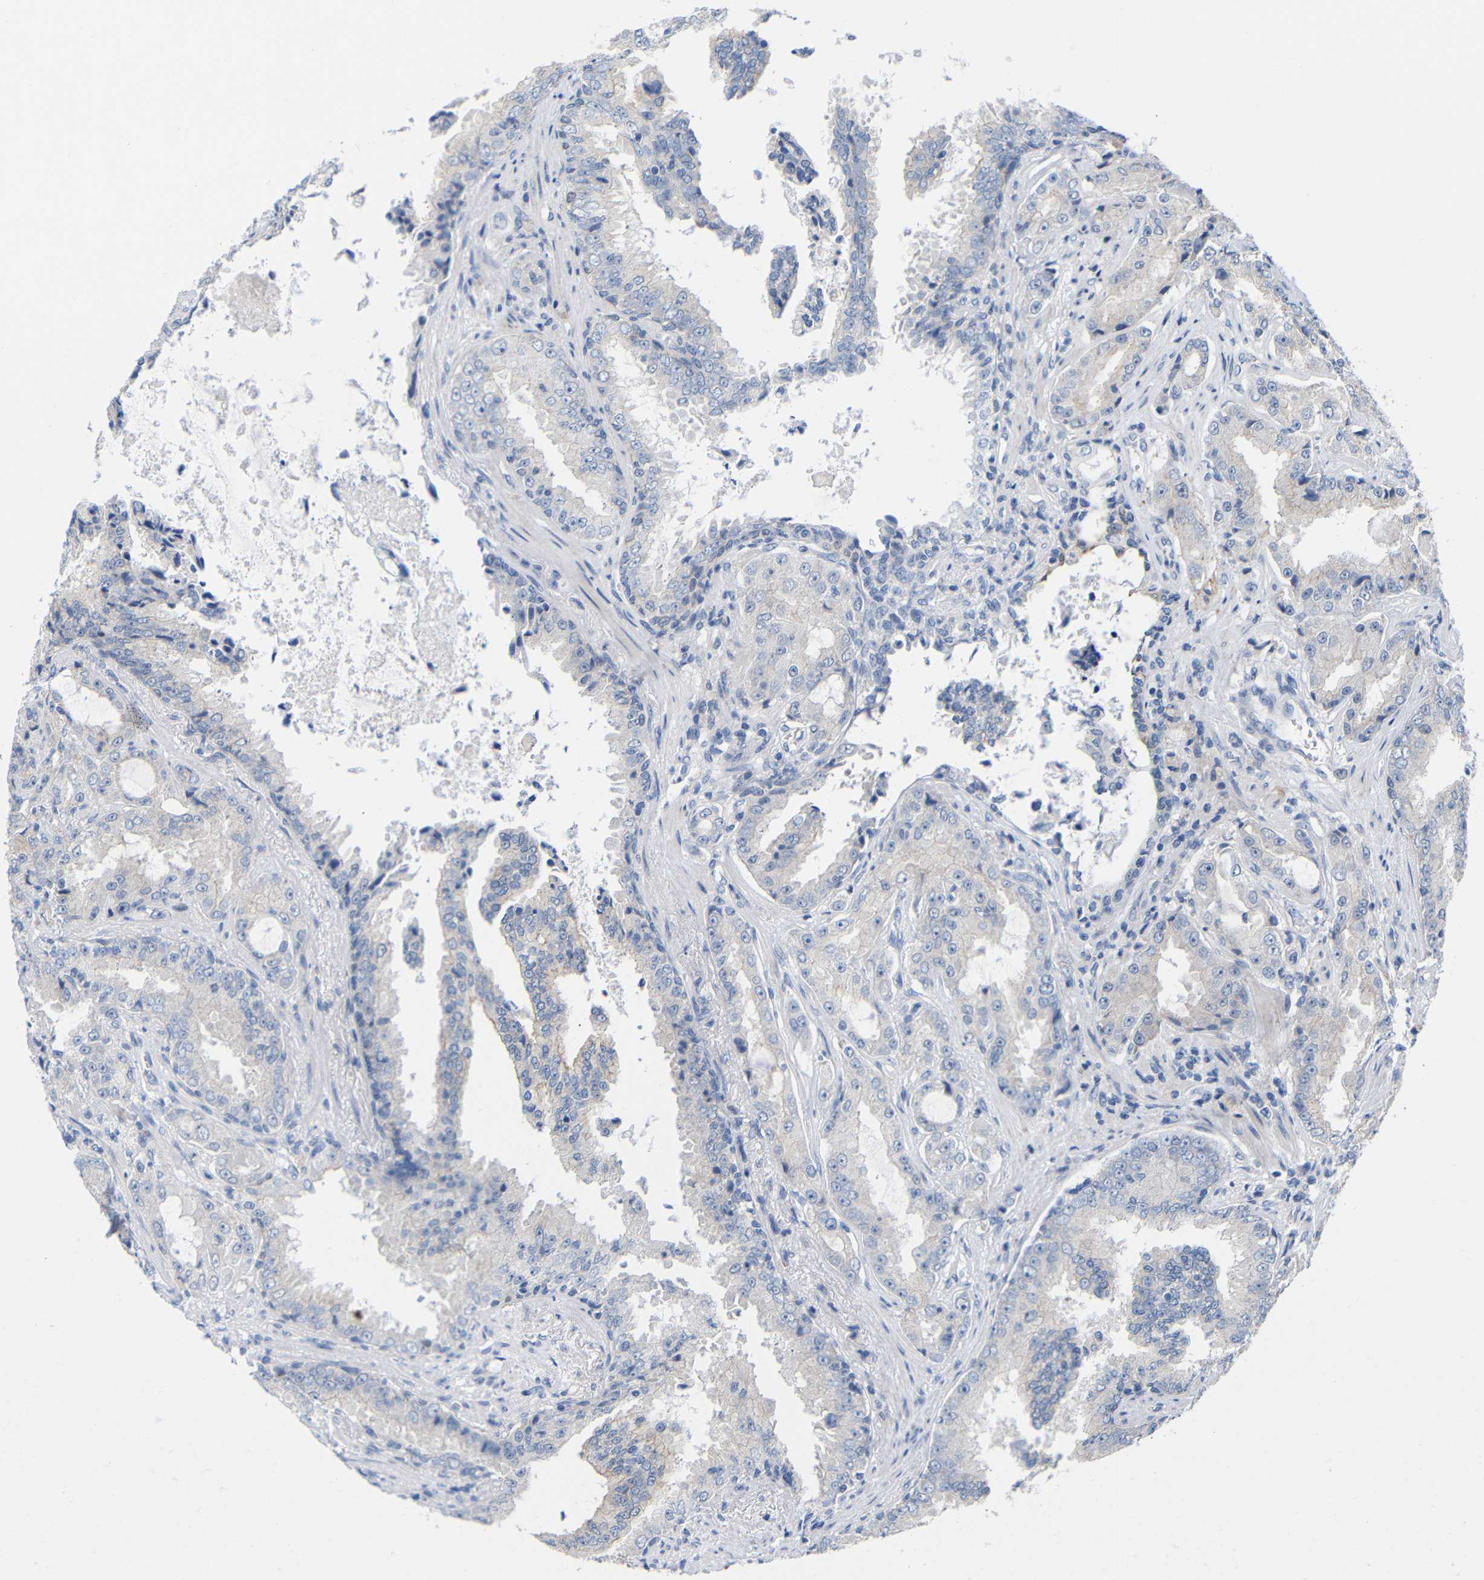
{"staining": {"intensity": "weak", "quantity": "<25%", "location": "cytoplasmic/membranous"}, "tissue": "prostate cancer", "cell_type": "Tumor cells", "image_type": "cancer", "snomed": [{"axis": "morphology", "description": "Adenocarcinoma, High grade"}, {"axis": "topography", "description": "Prostate"}], "caption": "The IHC photomicrograph has no significant expression in tumor cells of prostate cancer (high-grade adenocarcinoma) tissue.", "gene": "CMTM1", "patient": {"sex": "male", "age": 73}}